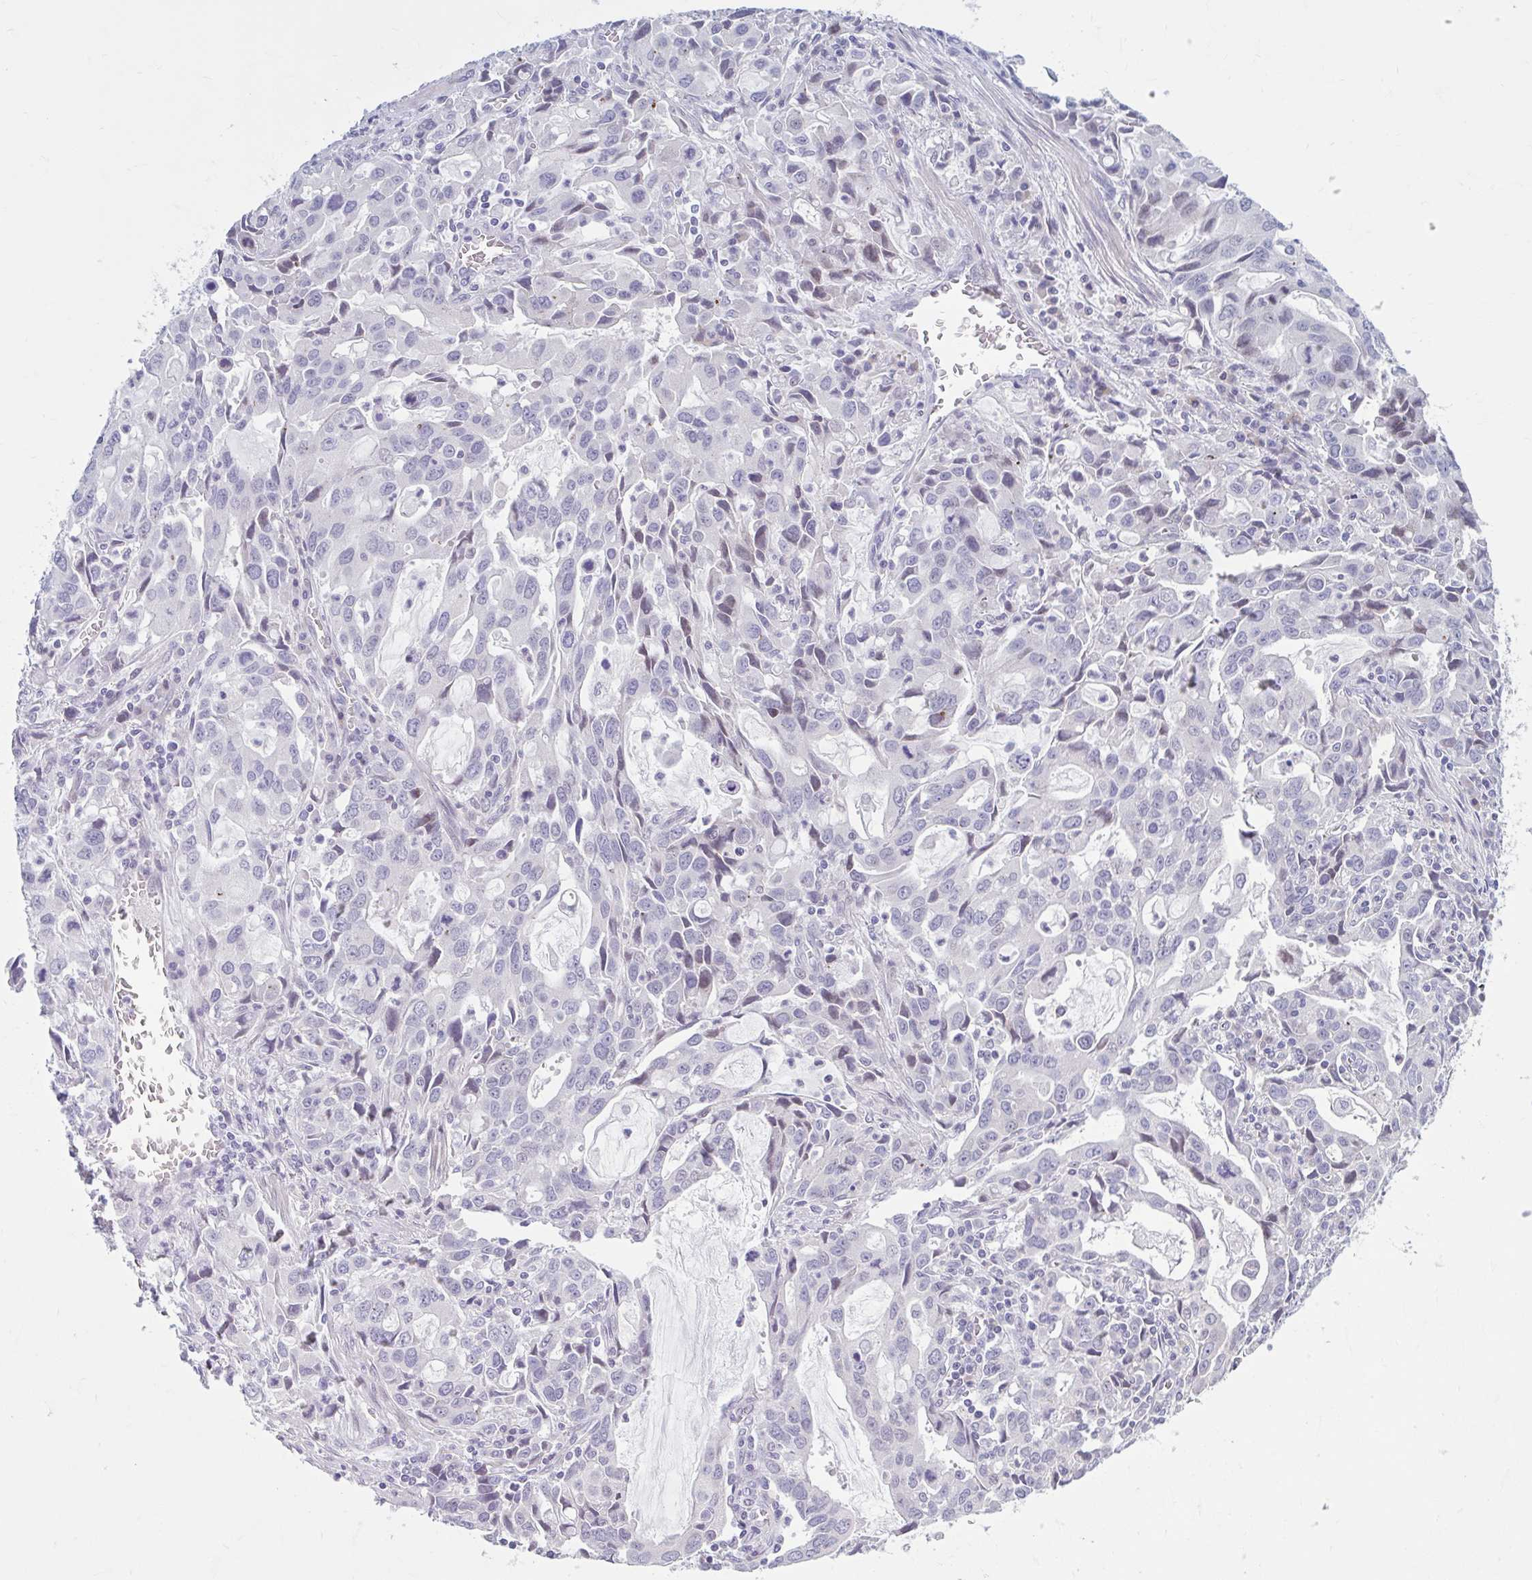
{"staining": {"intensity": "negative", "quantity": "none", "location": "none"}, "tissue": "stomach cancer", "cell_type": "Tumor cells", "image_type": "cancer", "snomed": [{"axis": "morphology", "description": "Adenocarcinoma, NOS"}, {"axis": "topography", "description": "Stomach, upper"}], "caption": "Stomach cancer (adenocarcinoma) stained for a protein using immunohistochemistry displays no staining tumor cells.", "gene": "FAM153A", "patient": {"sex": "male", "age": 85}}